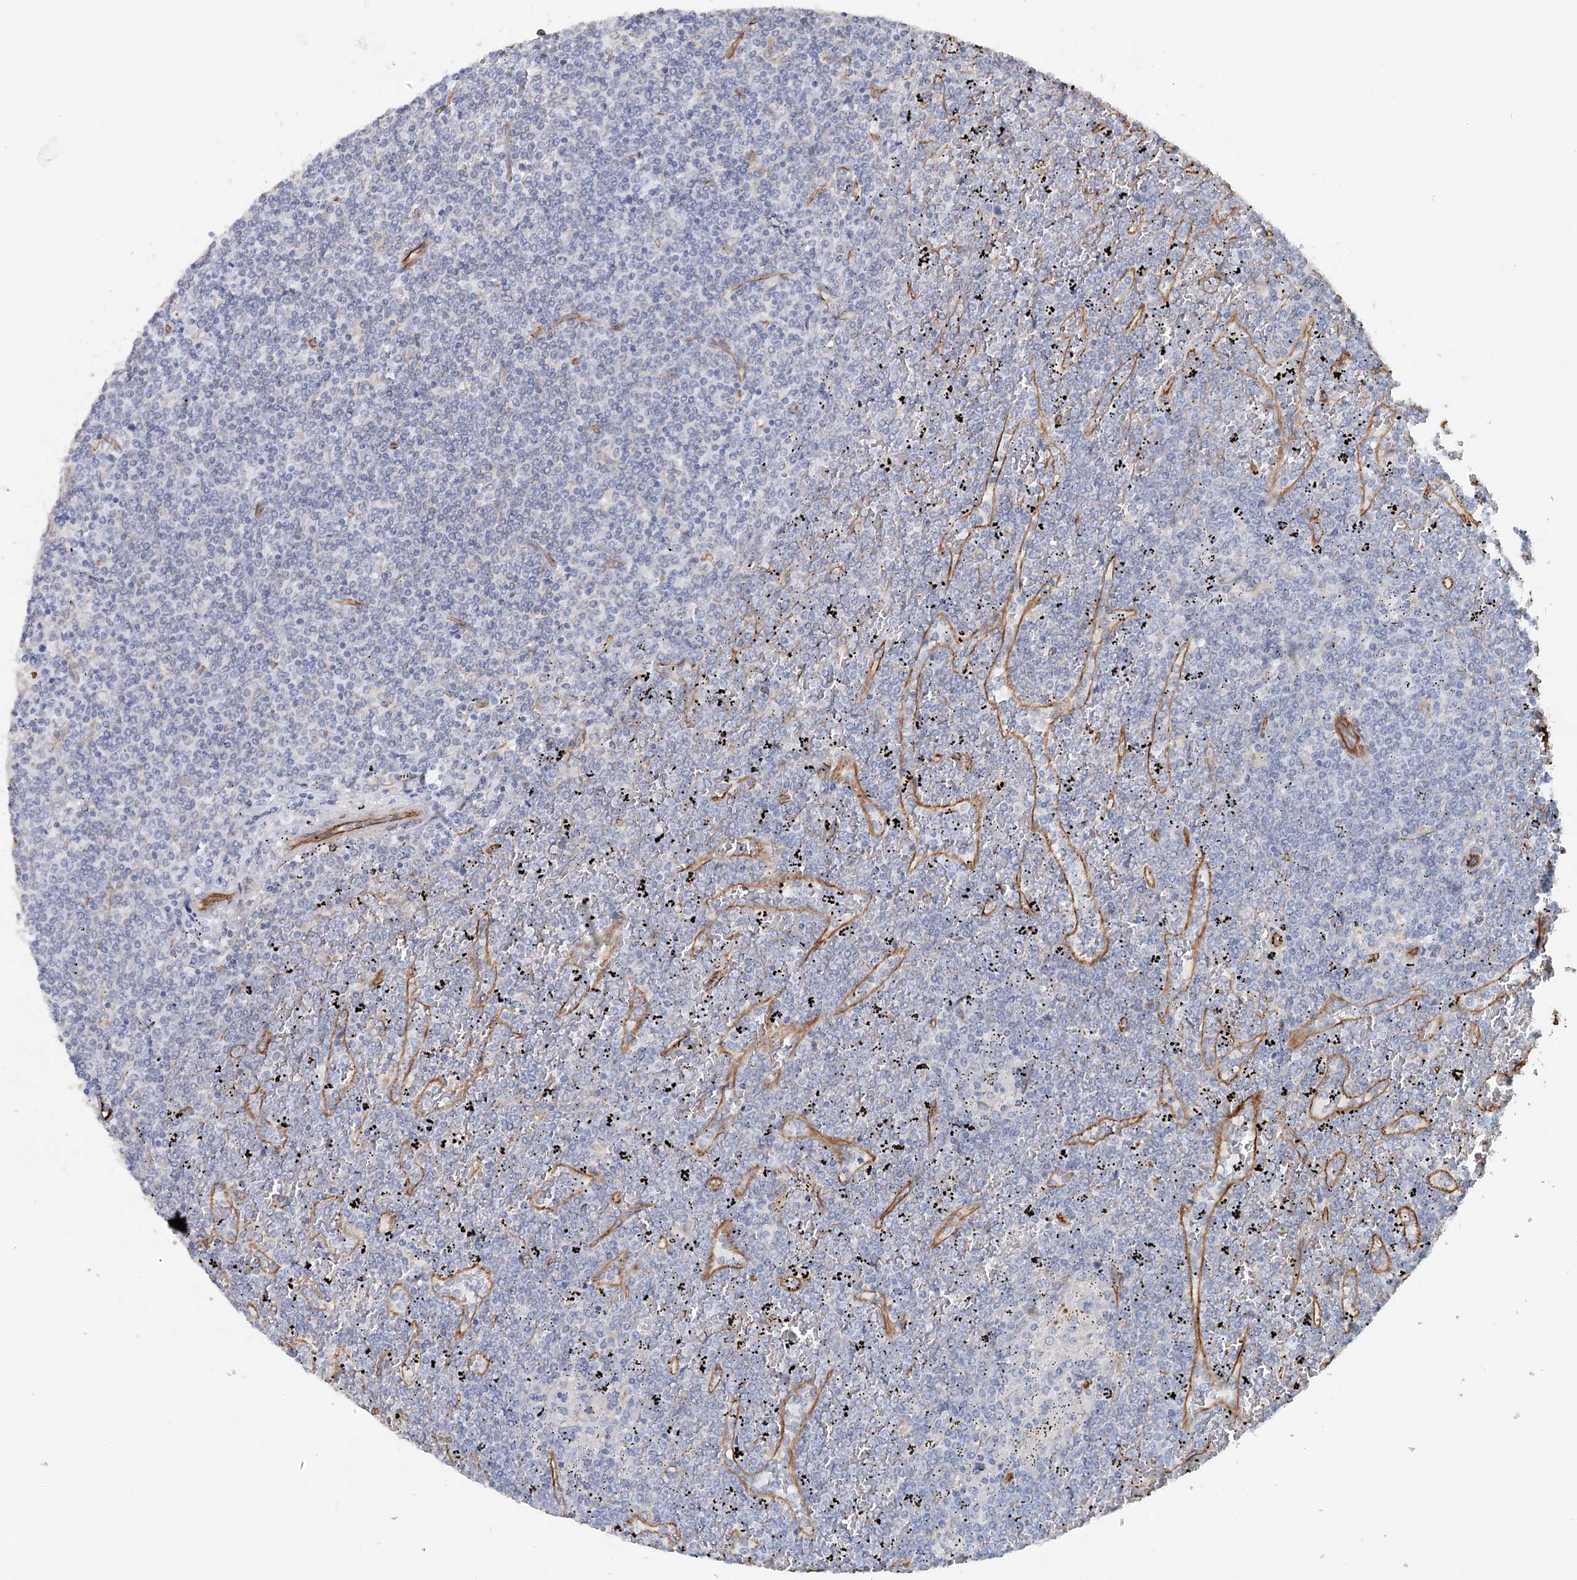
{"staining": {"intensity": "negative", "quantity": "none", "location": "none"}, "tissue": "lymphoma", "cell_type": "Tumor cells", "image_type": "cancer", "snomed": [{"axis": "morphology", "description": "Malignant lymphoma, non-Hodgkin's type, Low grade"}, {"axis": "topography", "description": "Spleen"}], "caption": "Immunohistochemical staining of human lymphoma exhibits no significant expression in tumor cells.", "gene": "SYNPO", "patient": {"sex": "female", "age": 19}}